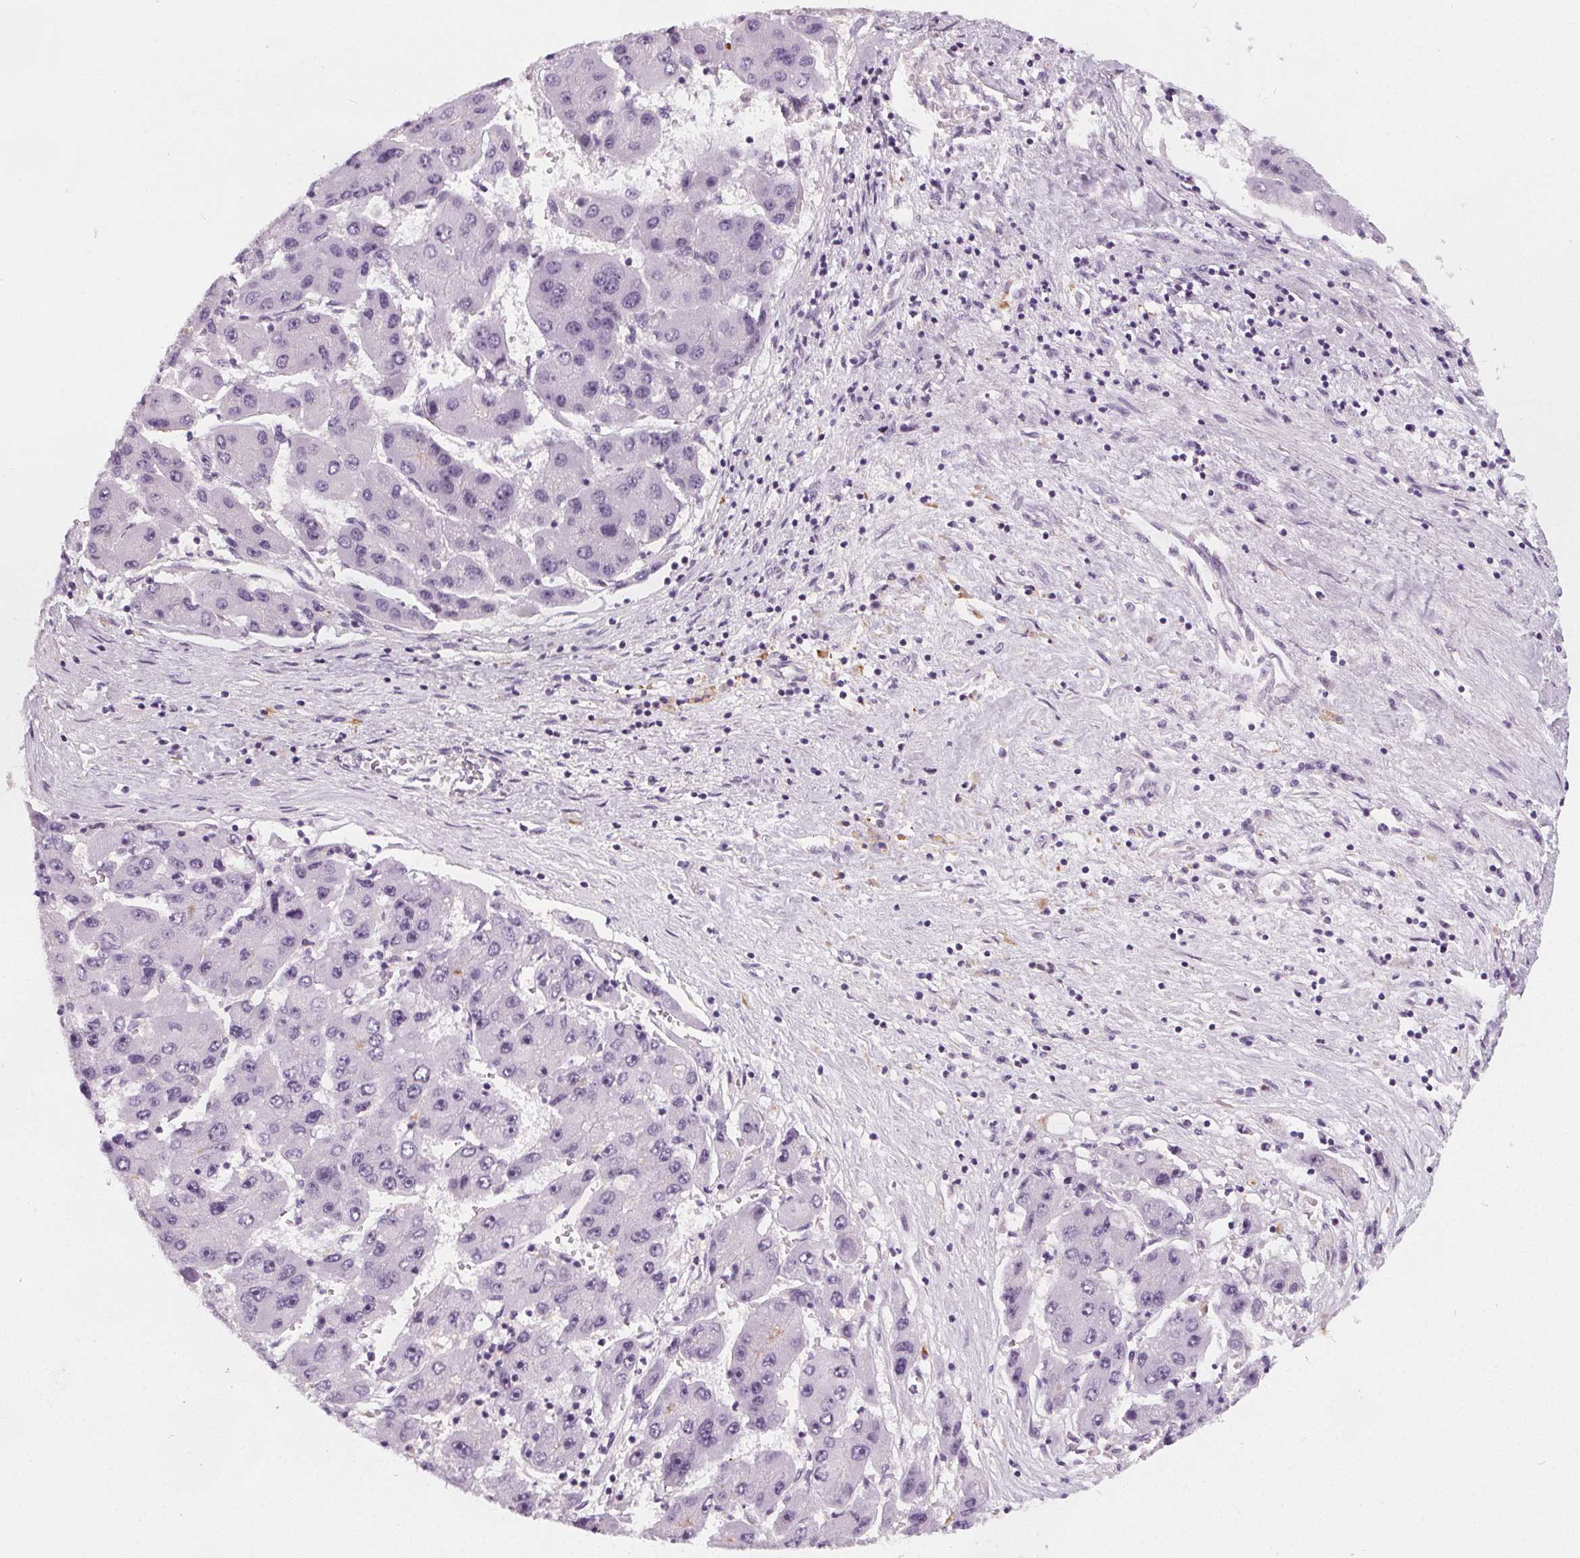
{"staining": {"intensity": "negative", "quantity": "none", "location": "none"}, "tissue": "liver cancer", "cell_type": "Tumor cells", "image_type": "cancer", "snomed": [{"axis": "morphology", "description": "Carcinoma, Hepatocellular, NOS"}, {"axis": "topography", "description": "Liver"}], "caption": "A photomicrograph of liver hepatocellular carcinoma stained for a protein displays no brown staining in tumor cells.", "gene": "SLC5A12", "patient": {"sex": "female", "age": 61}}